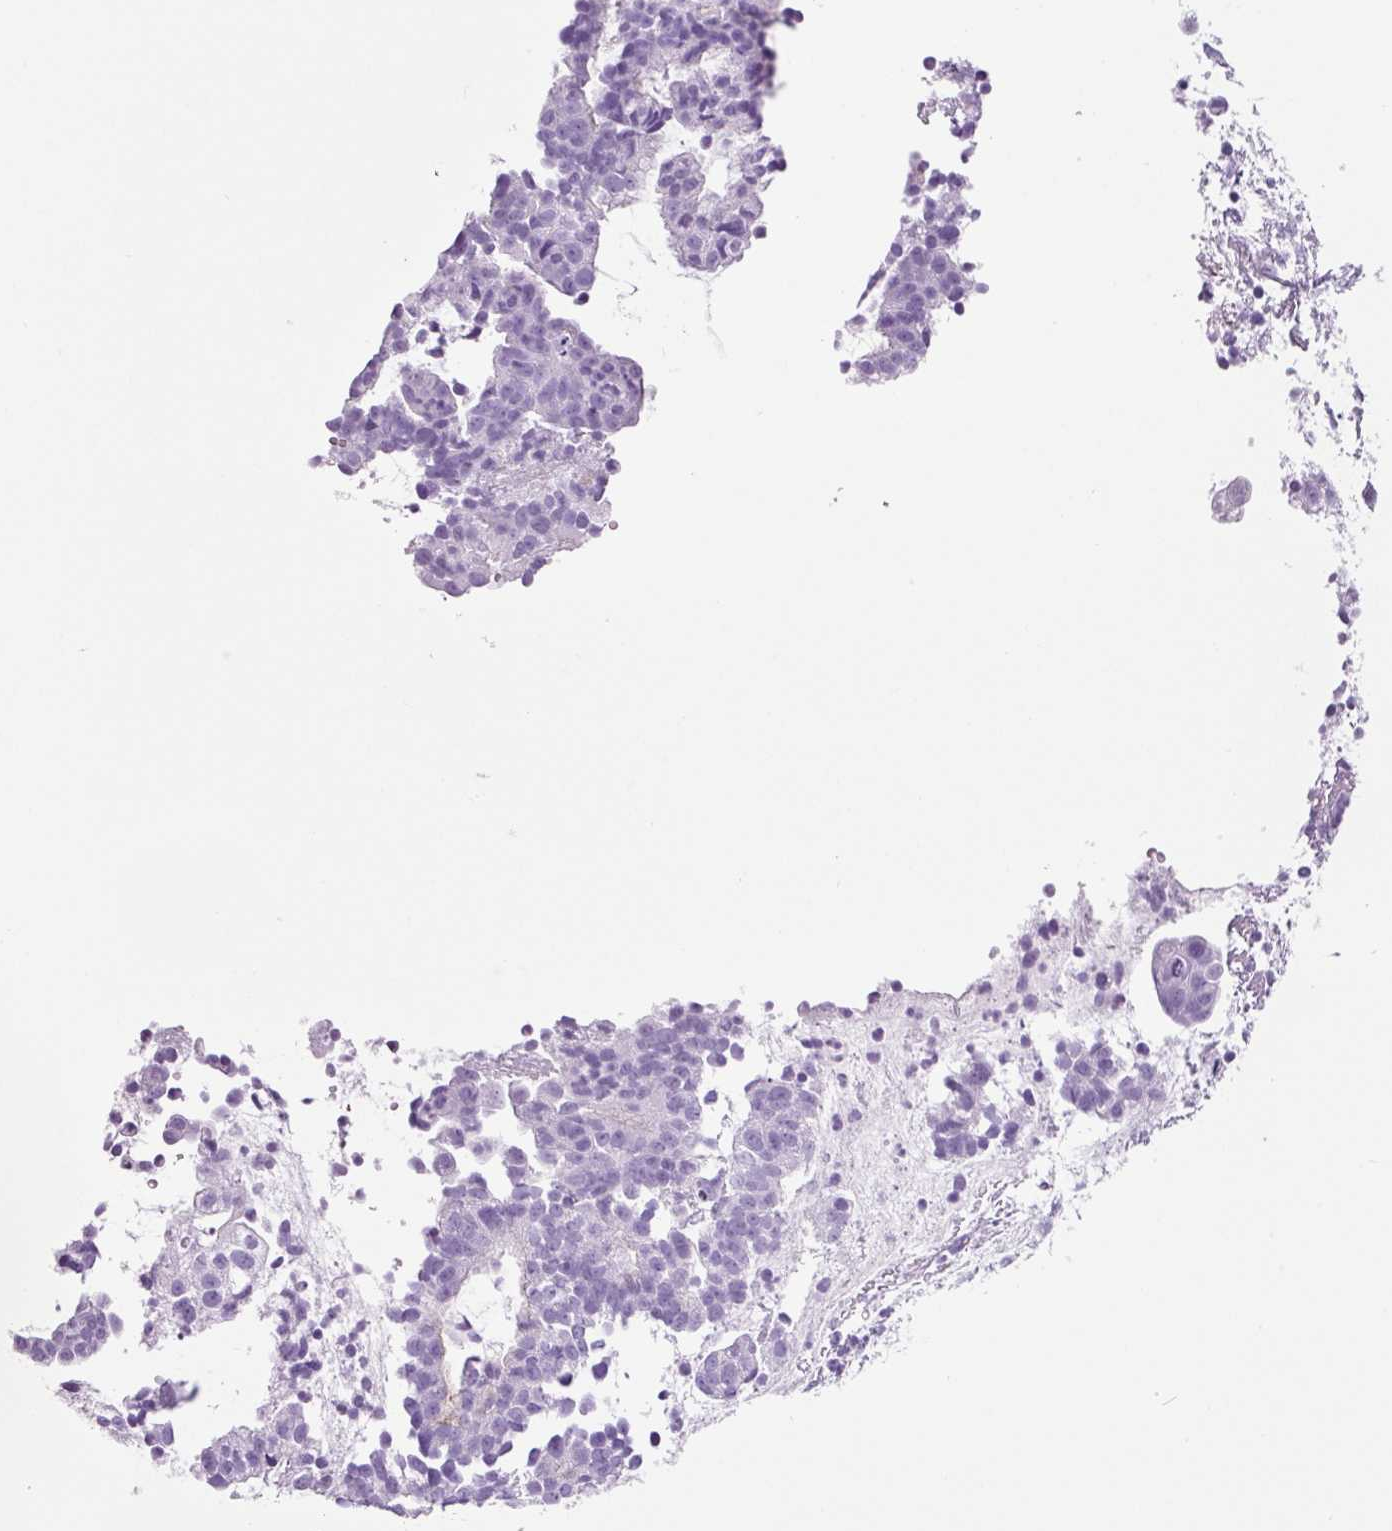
{"staining": {"intensity": "negative", "quantity": "none", "location": "none"}, "tissue": "endometrial cancer", "cell_type": "Tumor cells", "image_type": "cancer", "snomed": [{"axis": "morphology", "description": "Adenocarcinoma, NOS"}, {"axis": "topography", "description": "Endometrium"}], "caption": "IHC image of adenocarcinoma (endometrial) stained for a protein (brown), which displays no expression in tumor cells.", "gene": "ADSS1", "patient": {"sex": "female", "age": 76}}